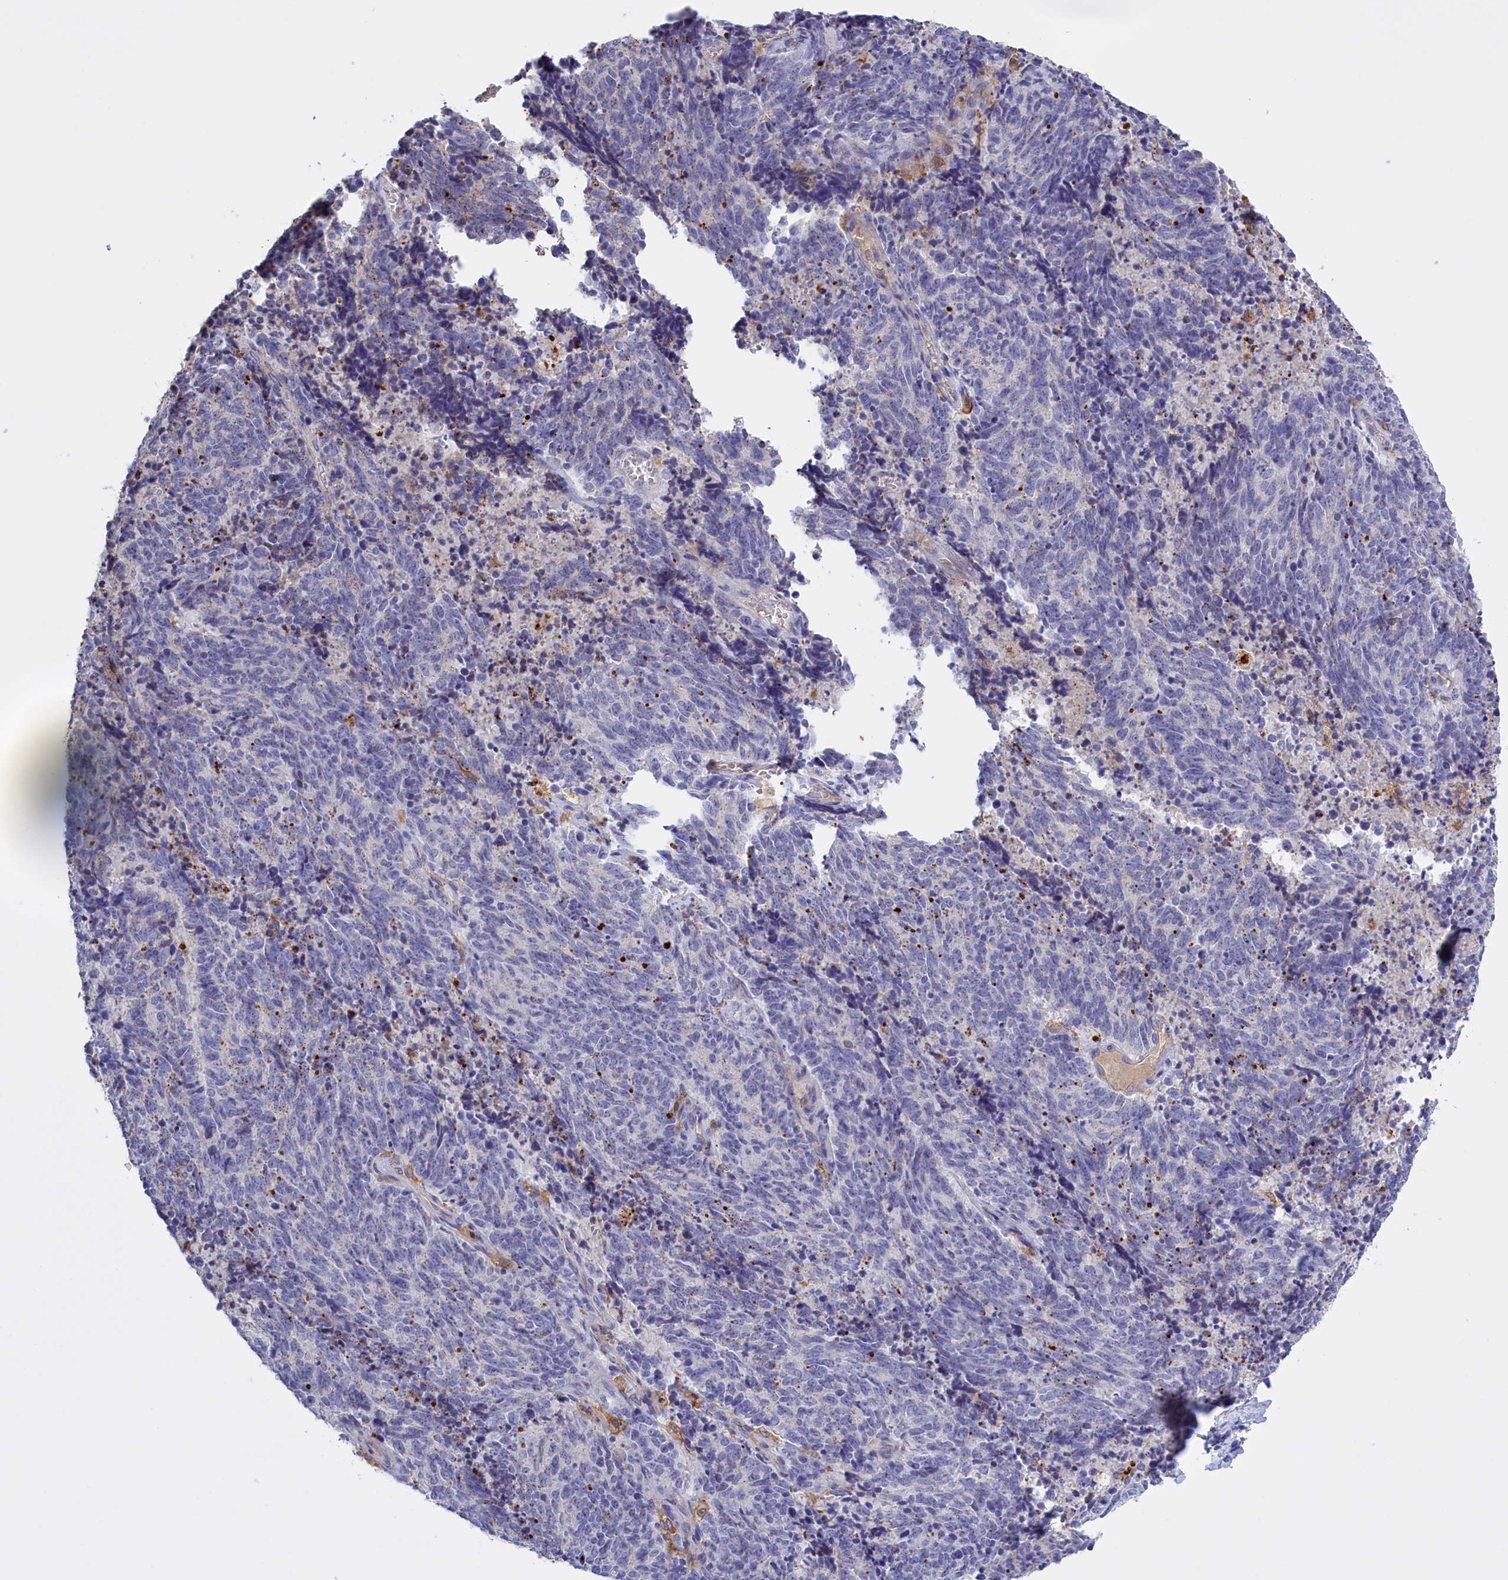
{"staining": {"intensity": "negative", "quantity": "none", "location": "none"}, "tissue": "cervical cancer", "cell_type": "Tumor cells", "image_type": "cancer", "snomed": [{"axis": "morphology", "description": "Squamous cell carcinoma, NOS"}, {"axis": "topography", "description": "Cervix"}], "caption": "Protein analysis of cervical squamous cell carcinoma shows no significant positivity in tumor cells.", "gene": "FAM149B1", "patient": {"sex": "female", "age": 29}}